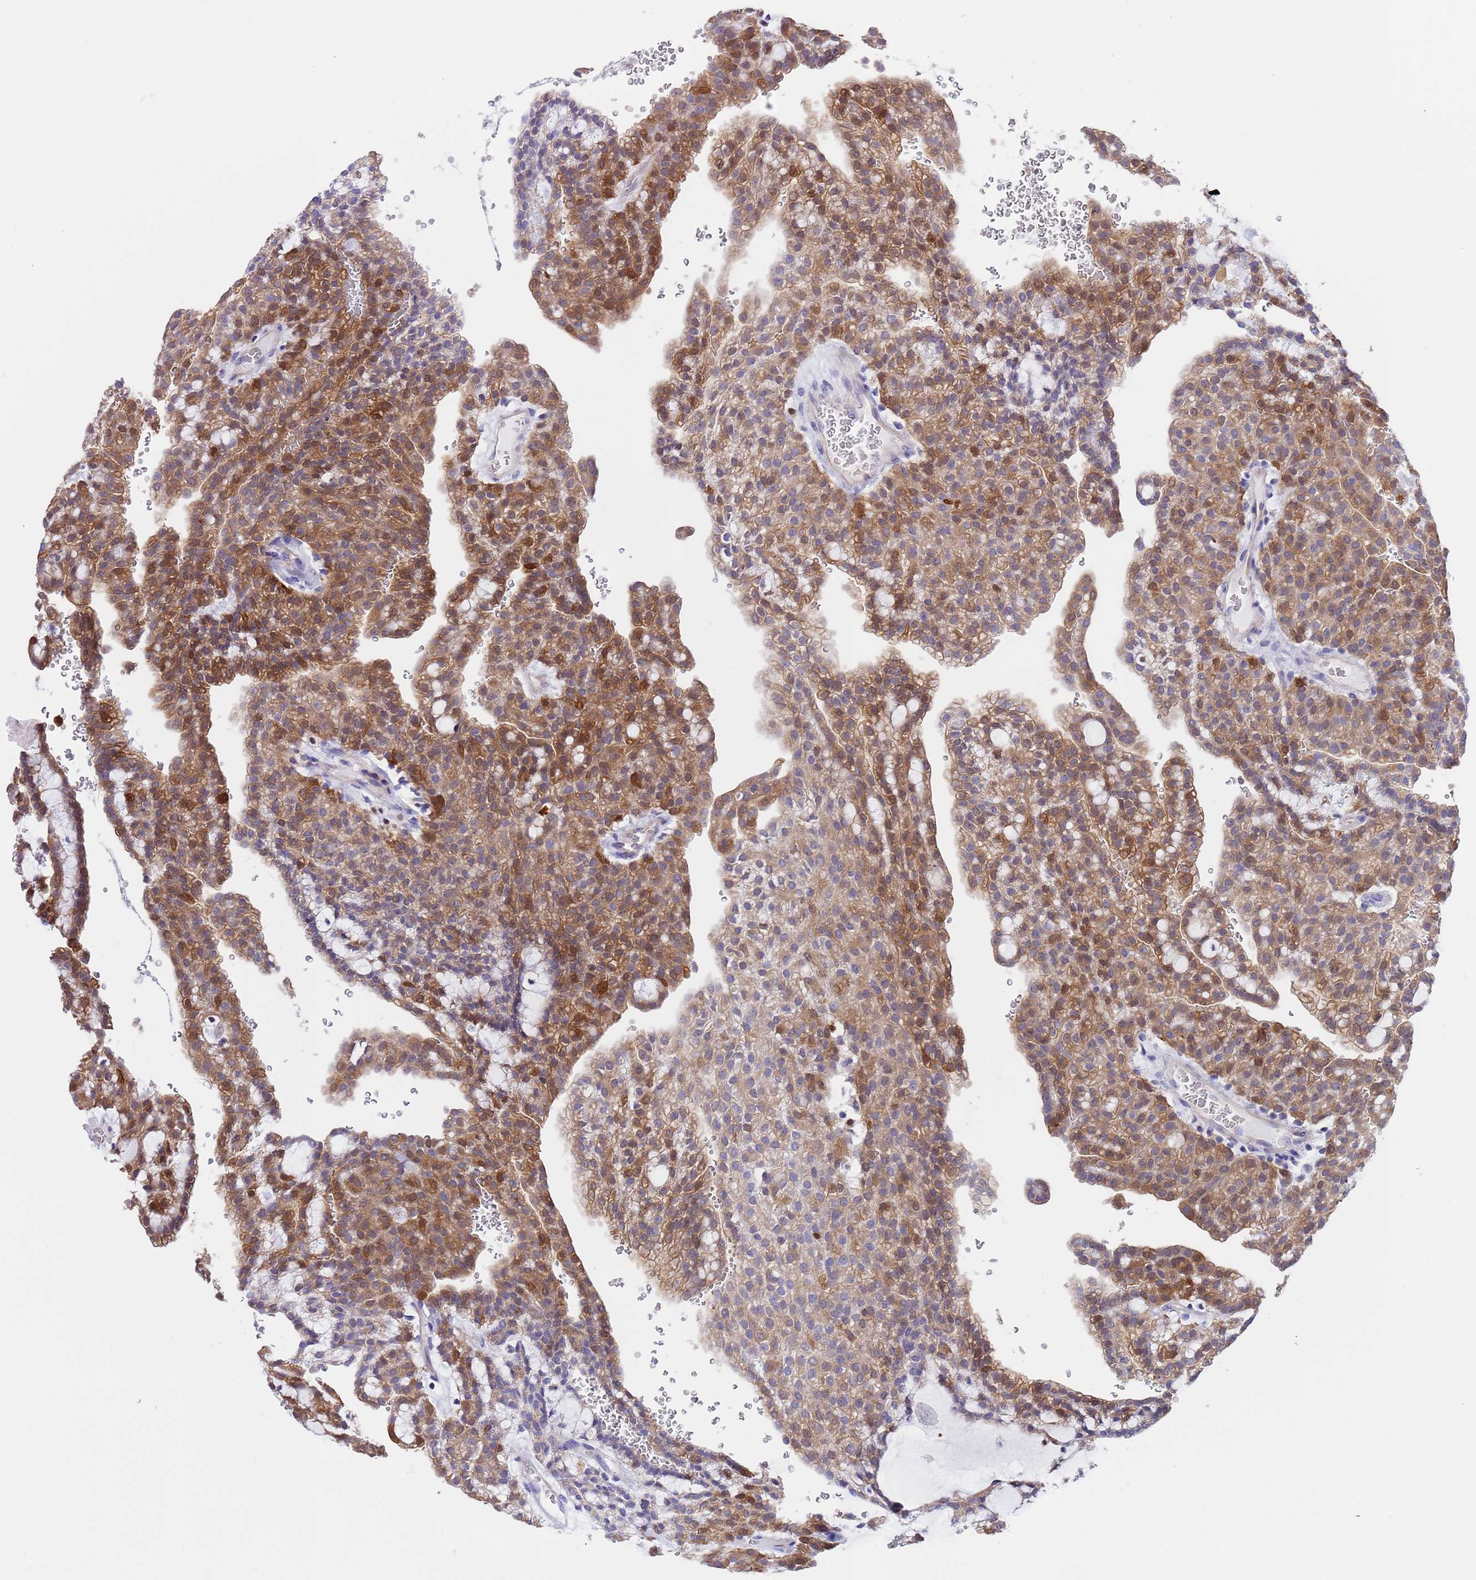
{"staining": {"intensity": "moderate", "quantity": ">75%", "location": "cytoplasmic/membranous,nuclear"}, "tissue": "renal cancer", "cell_type": "Tumor cells", "image_type": "cancer", "snomed": [{"axis": "morphology", "description": "Adenocarcinoma, NOS"}, {"axis": "topography", "description": "Kidney"}], "caption": "Brown immunohistochemical staining in human renal cancer (adenocarcinoma) displays moderate cytoplasmic/membranous and nuclear expression in approximately >75% of tumor cells. (Brightfield microscopy of DAB IHC at high magnification).", "gene": "C6orf47", "patient": {"sex": "male", "age": 63}}